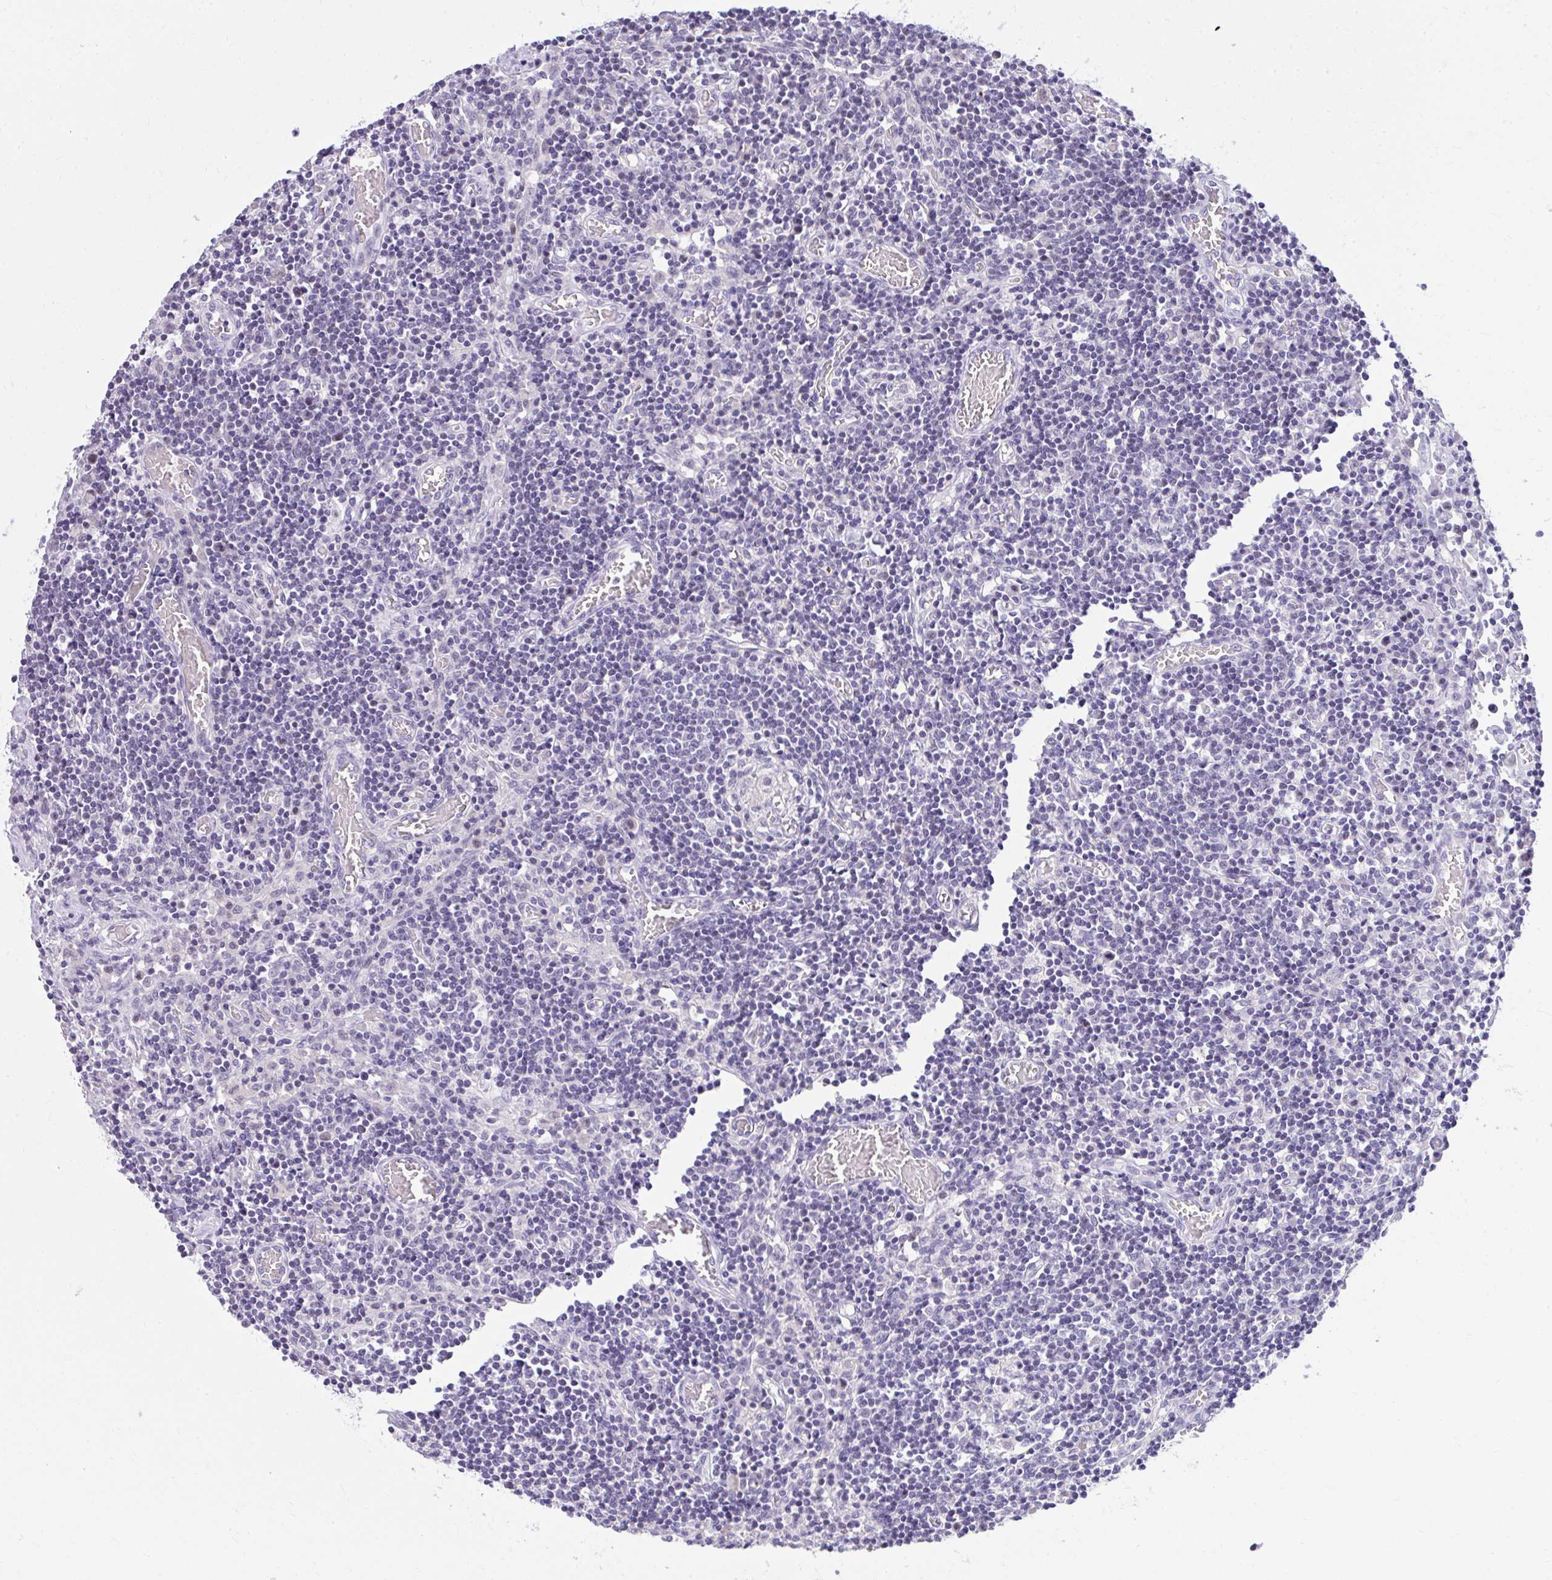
{"staining": {"intensity": "negative", "quantity": "none", "location": "none"}, "tissue": "lymph node", "cell_type": "Germinal center cells", "image_type": "normal", "snomed": [{"axis": "morphology", "description": "Normal tissue, NOS"}, {"axis": "topography", "description": "Lymph node"}], "caption": "Immunohistochemistry of normal human lymph node exhibits no staining in germinal center cells.", "gene": "EID3", "patient": {"sex": "male", "age": 66}}